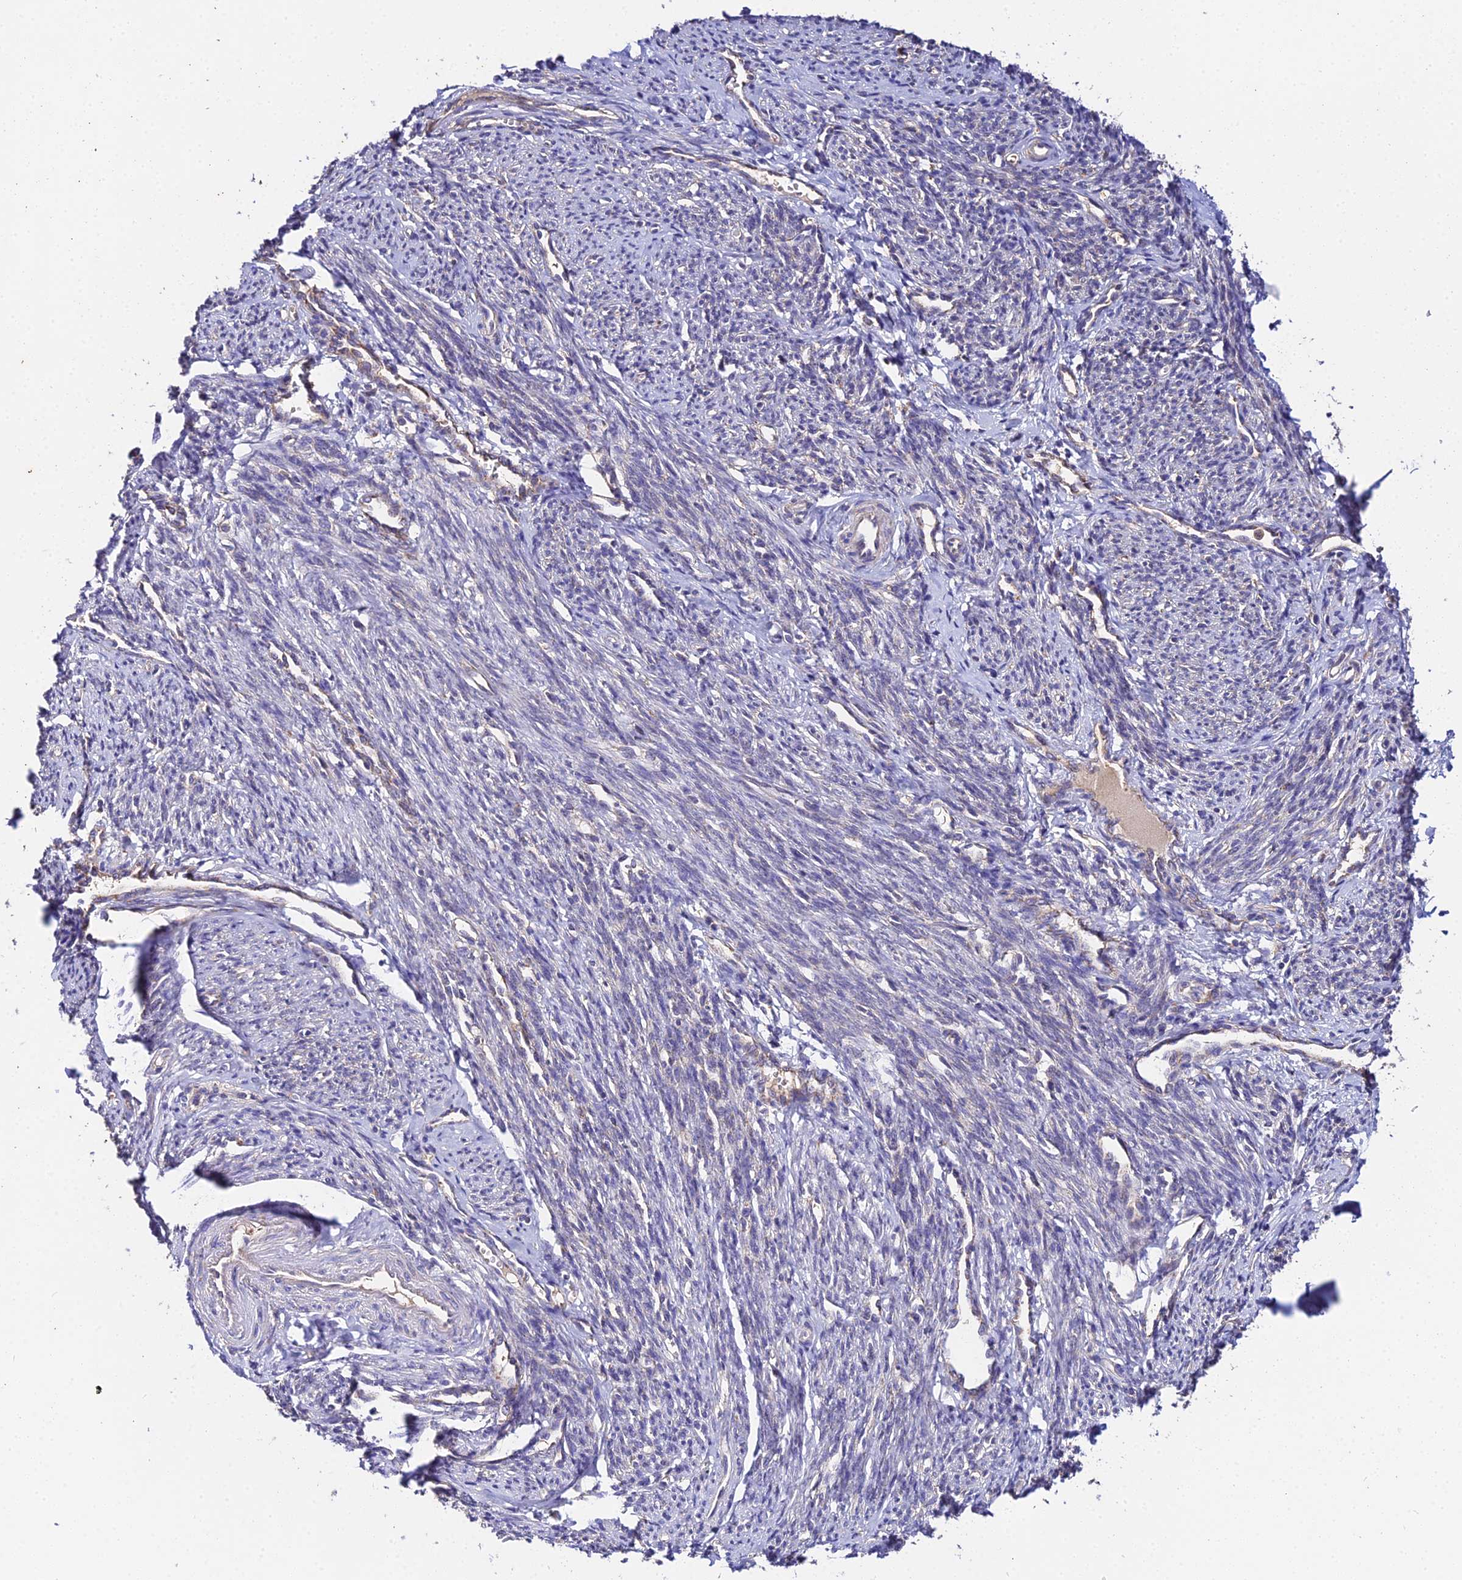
{"staining": {"intensity": "weak", "quantity": "25%-75%", "location": "cytoplasmic/membranous"}, "tissue": "smooth muscle", "cell_type": "Smooth muscle cells", "image_type": "normal", "snomed": [{"axis": "morphology", "description": "Normal tissue, NOS"}, {"axis": "topography", "description": "Smooth muscle"}, {"axis": "topography", "description": "Uterus"}], "caption": "Protein analysis of benign smooth muscle reveals weak cytoplasmic/membranous expression in about 25%-75% of smooth muscle cells.", "gene": "ZBED8", "patient": {"sex": "female", "age": 59}}